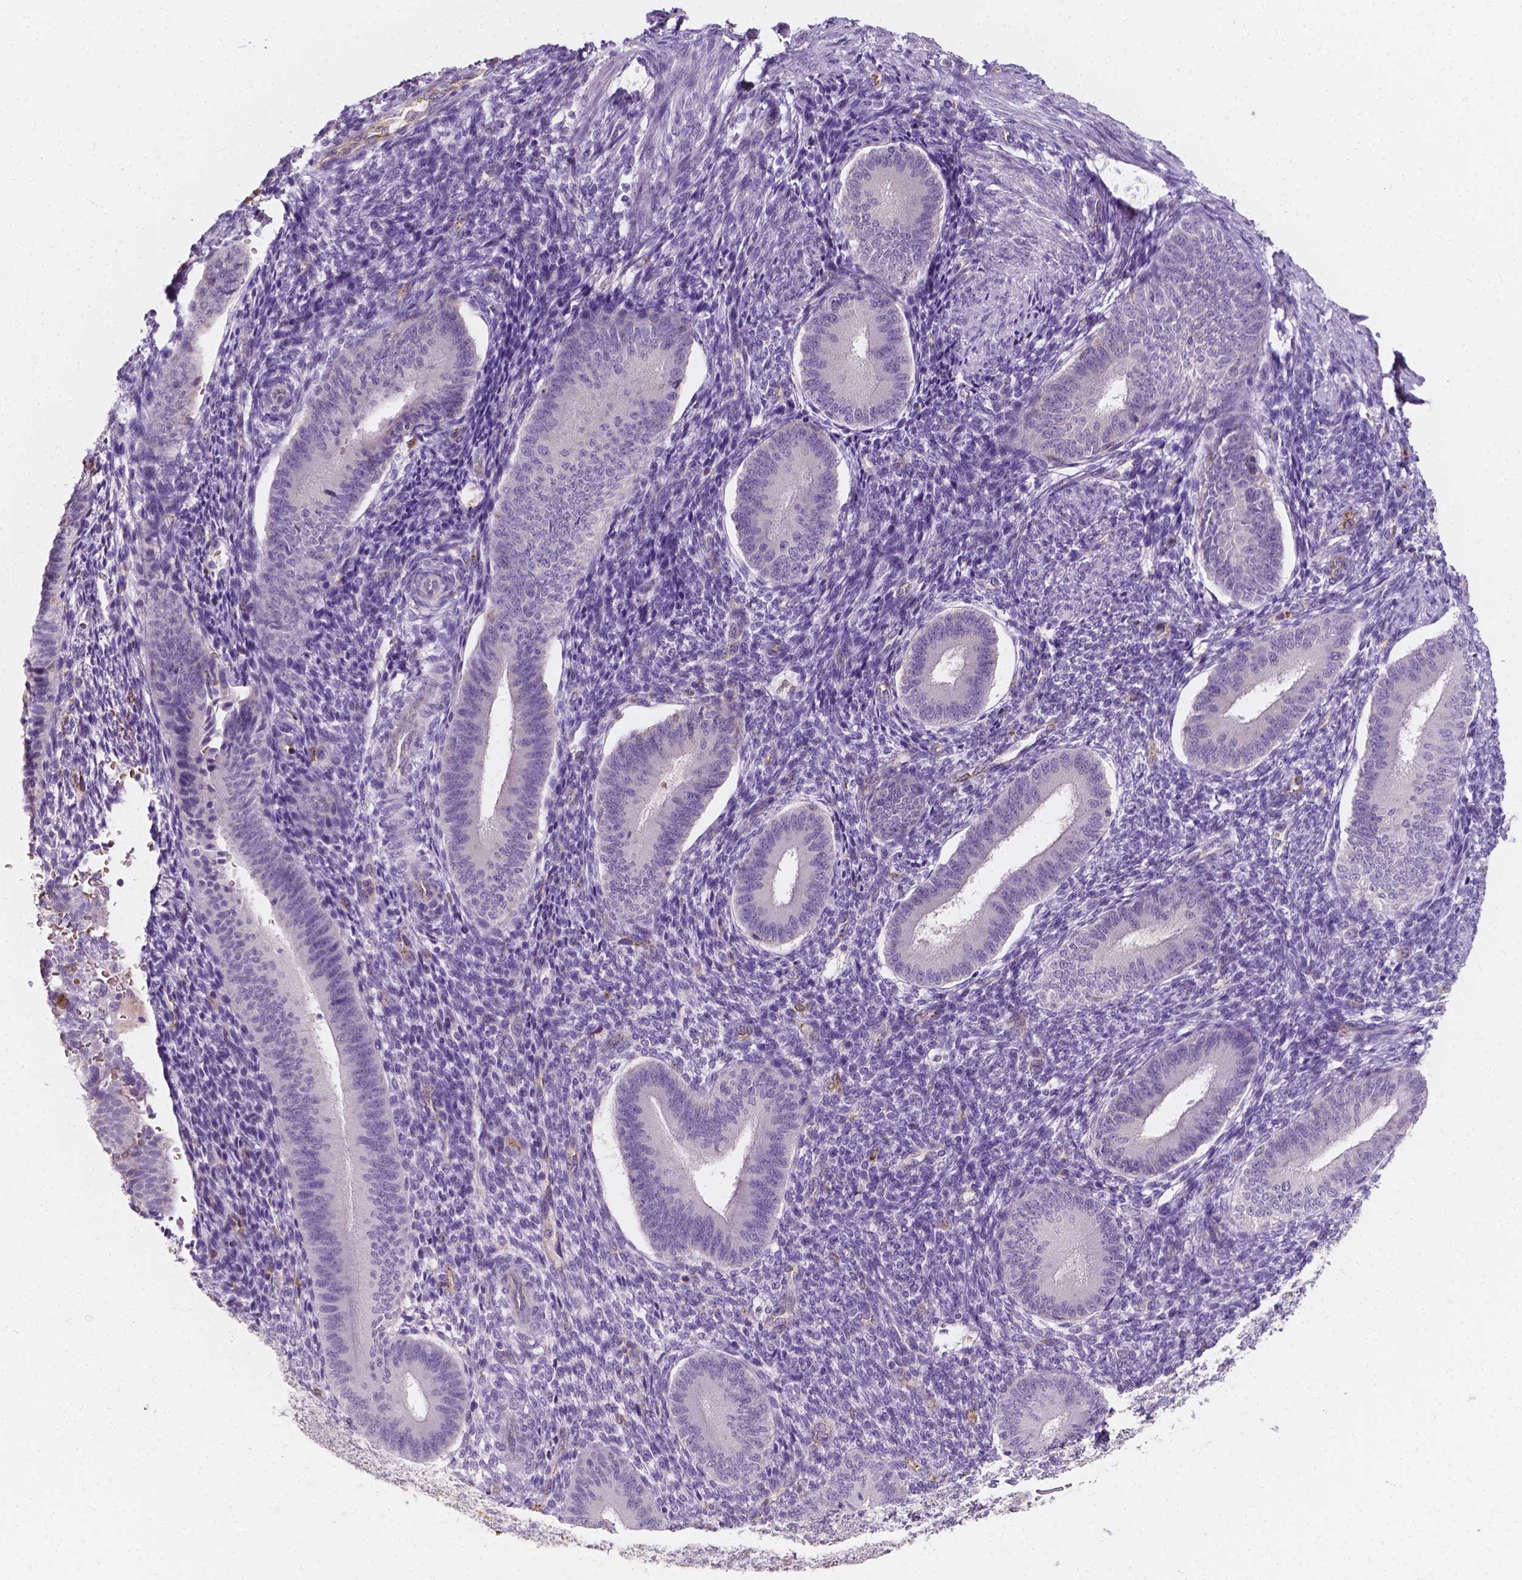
{"staining": {"intensity": "negative", "quantity": "none", "location": "none"}, "tissue": "endometrium", "cell_type": "Cells in endometrial stroma", "image_type": "normal", "snomed": [{"axis": "morphology", "description": "Normal tissue, NOS"}, {"axis": "topography", "description": "Endometrium"}], "caption": "Immunohistochemistry of benign endometrium reveals no staining in cells in endometrial stroma. (Brightfield microscopy of DAB IHC at high magnification).", "gene": "SLC22A4", "patient": {"sex": "female", "age": 39}}